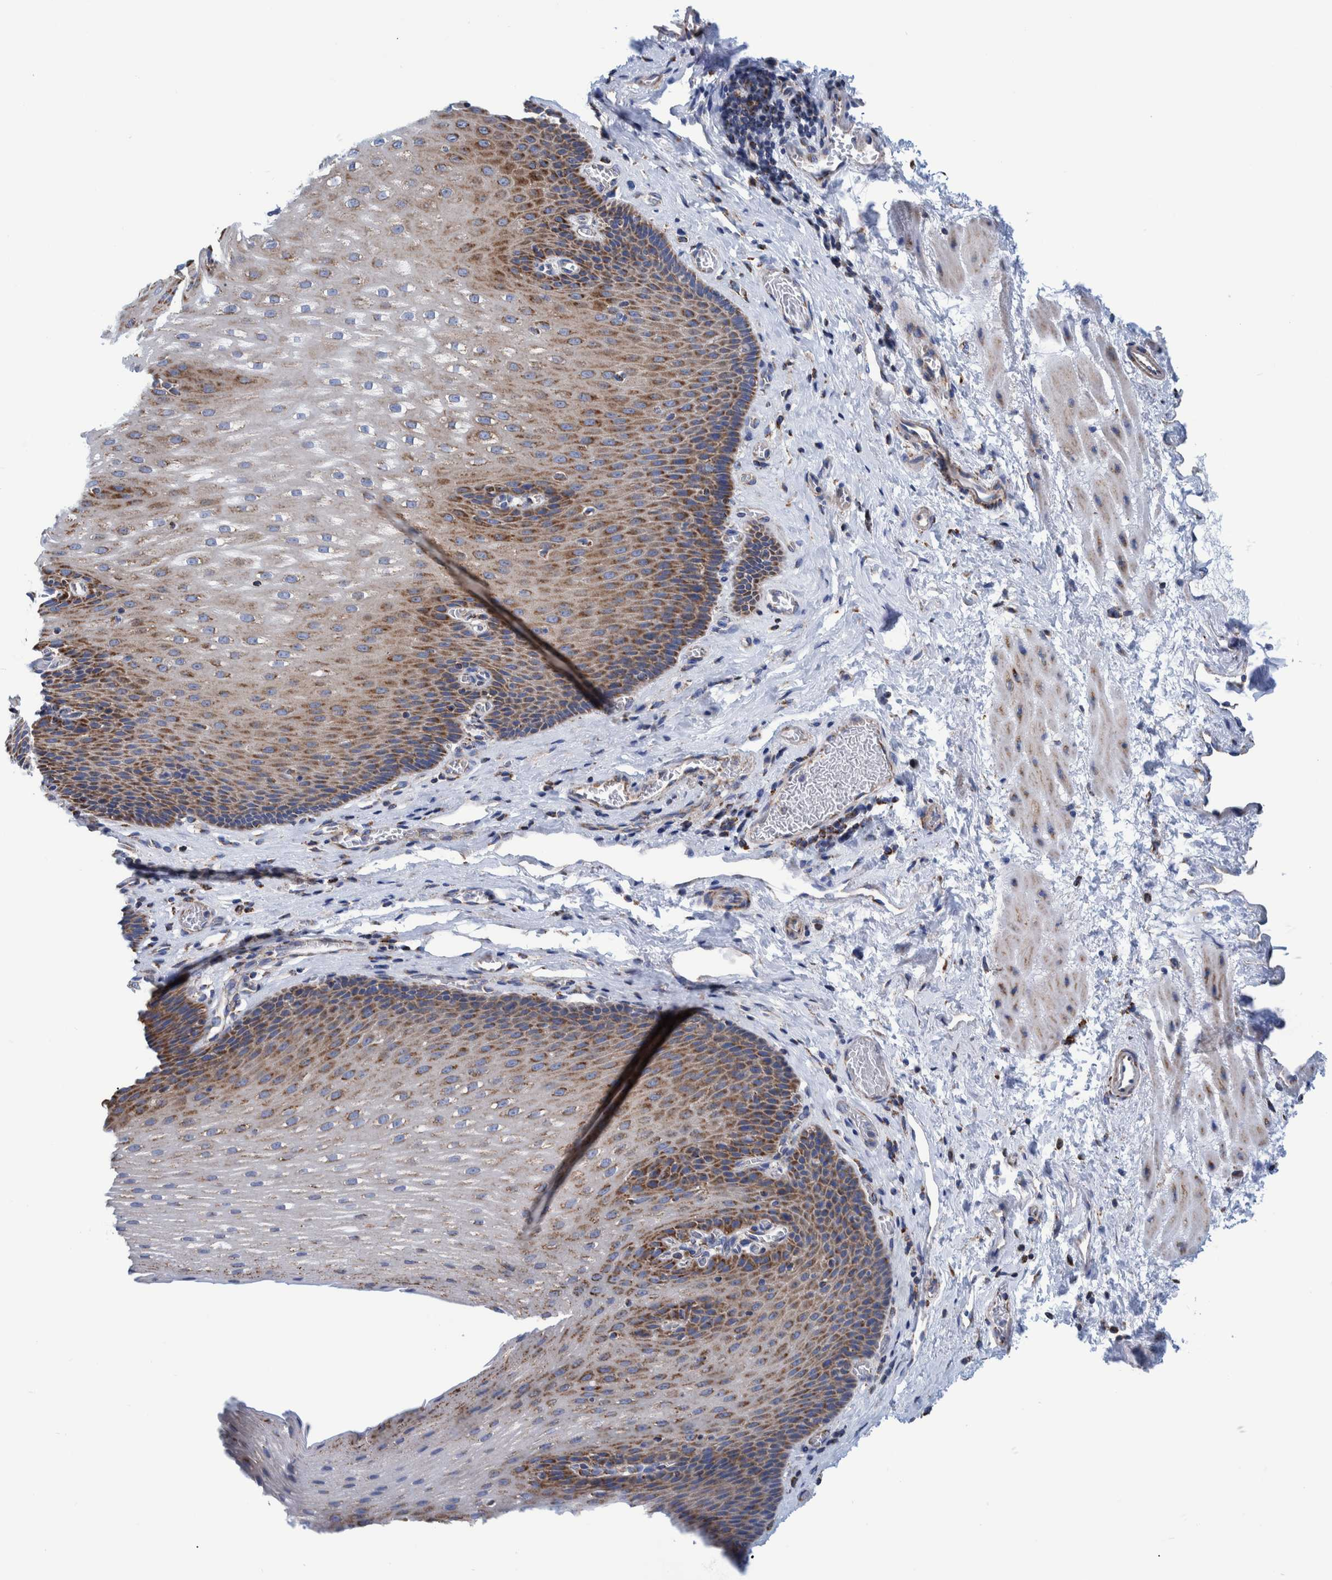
{"staining": {"intensity": "moderate", "quantity": "25%-75%", "location": "cytoplasmic/membranous"}, "tissue": "esophagus", "cell_type": "Squamous epithelial cells", "image_type": "normal", "snomed": [{"axis": "morphology", "description": "Normal tissue, NOS"}, {"axis": "topography", "description": "Esophagus"}], "caption": "Brown immunohistochemical staining in benign human esophagus reveals moderate cytoplasmic/membranous positivity in about 25%-75% of squamous epithelial cells. (IHC, brightfield microscopy, high magnification).", "gene": "BZW2", "patient": {"sex": "male", "age": 48}}